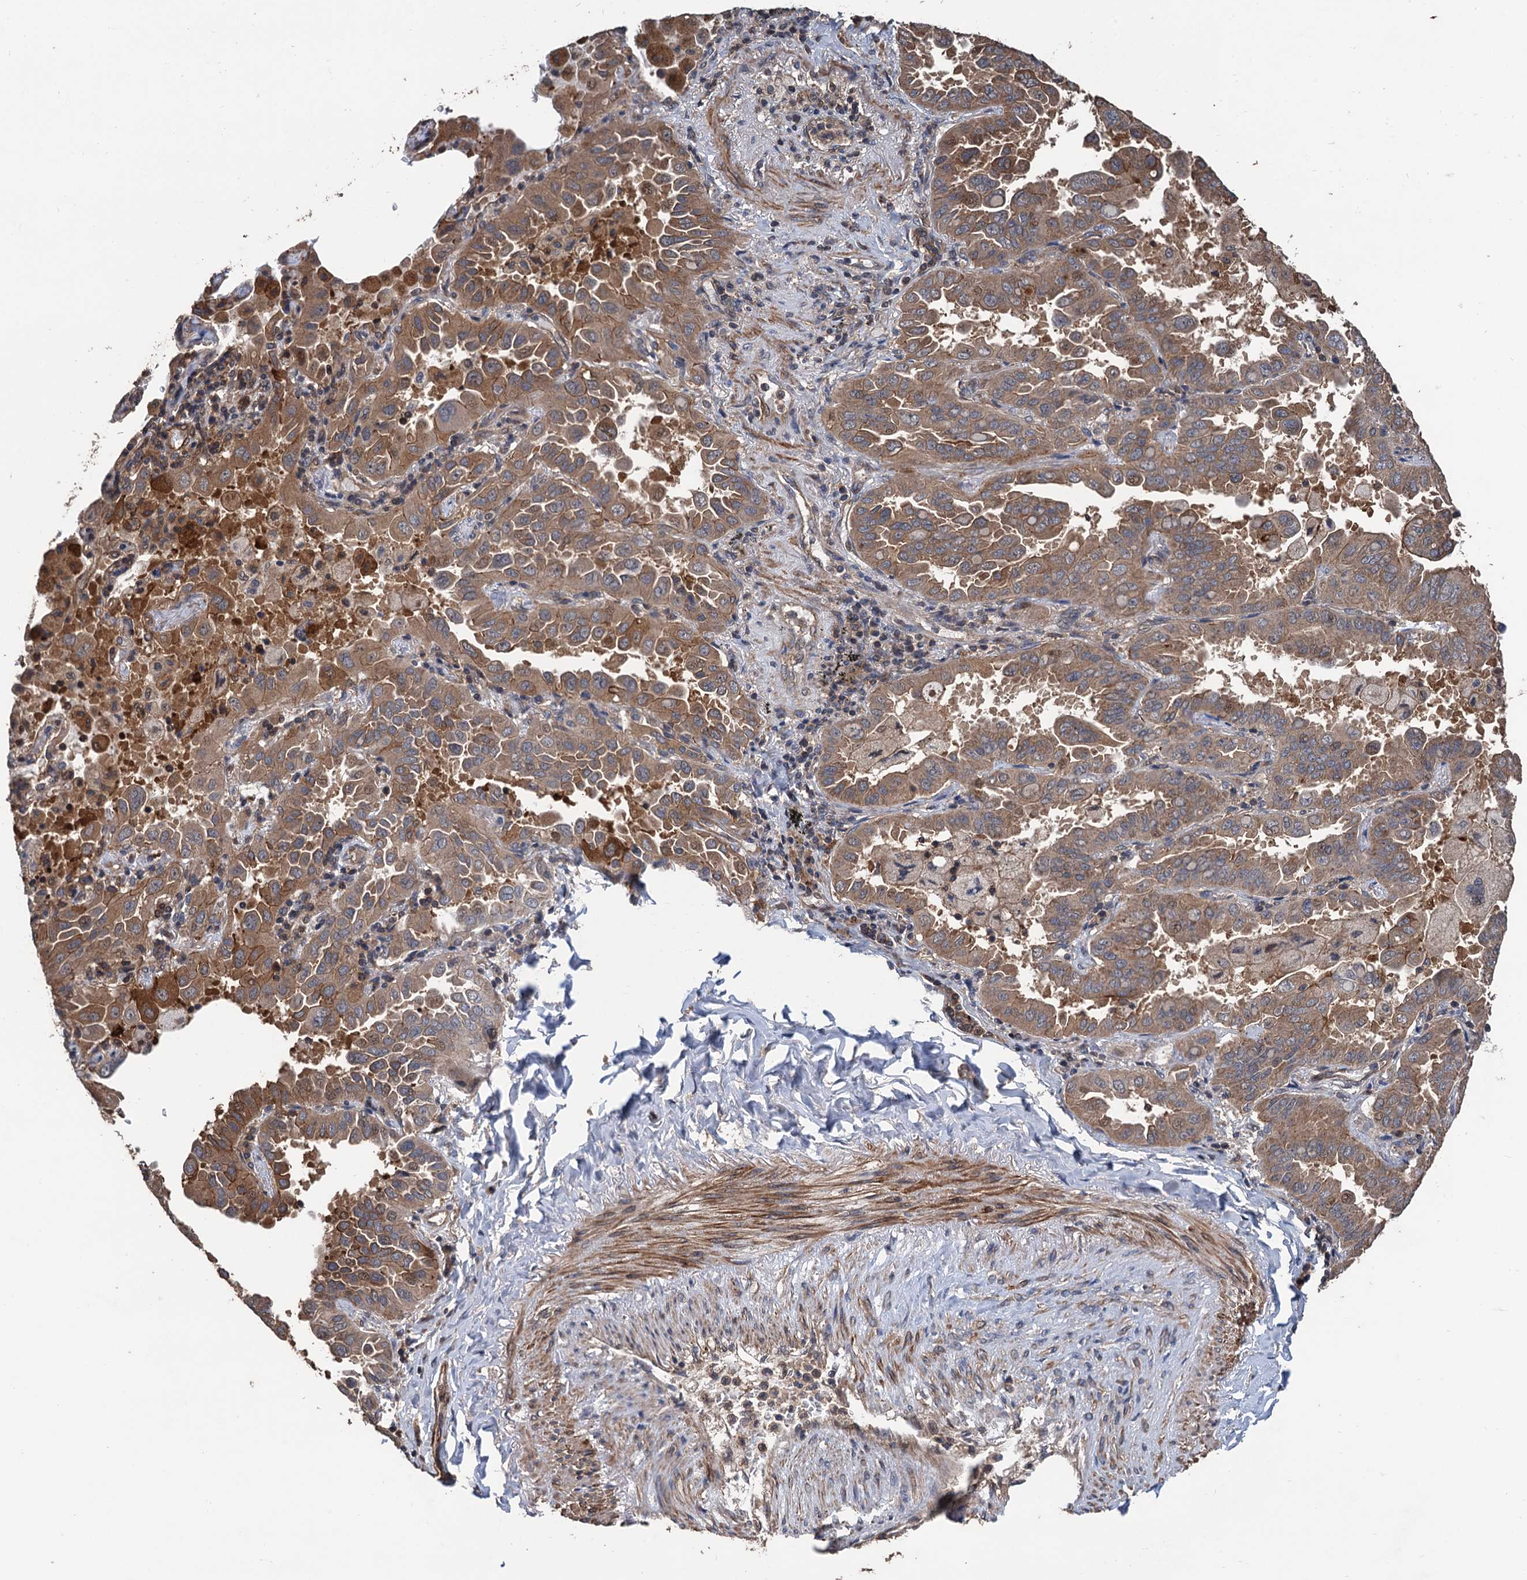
{"staining": {"intensity": "moderate", "quantity": ">75%", "location": "cytoplasmic/membranous"}, "tissue": "lung cancer", "cell_type": "Tumor cells", "image_type": "cancer", "snomed": [{"axis": "morphology", "description": "Adenocarcinoma, NOS"}, {"axis": "topography", "description": "Lung"}], "caption": "This photomicrograph reveals immunohistochemistry staining of lung adenocarcinoma, with medium moderate cytoplasmic/membranous positivity in about >75% of tumor cells.", "gene": "PPP4R1", "patient": {"sex": "male", "age": 64}}